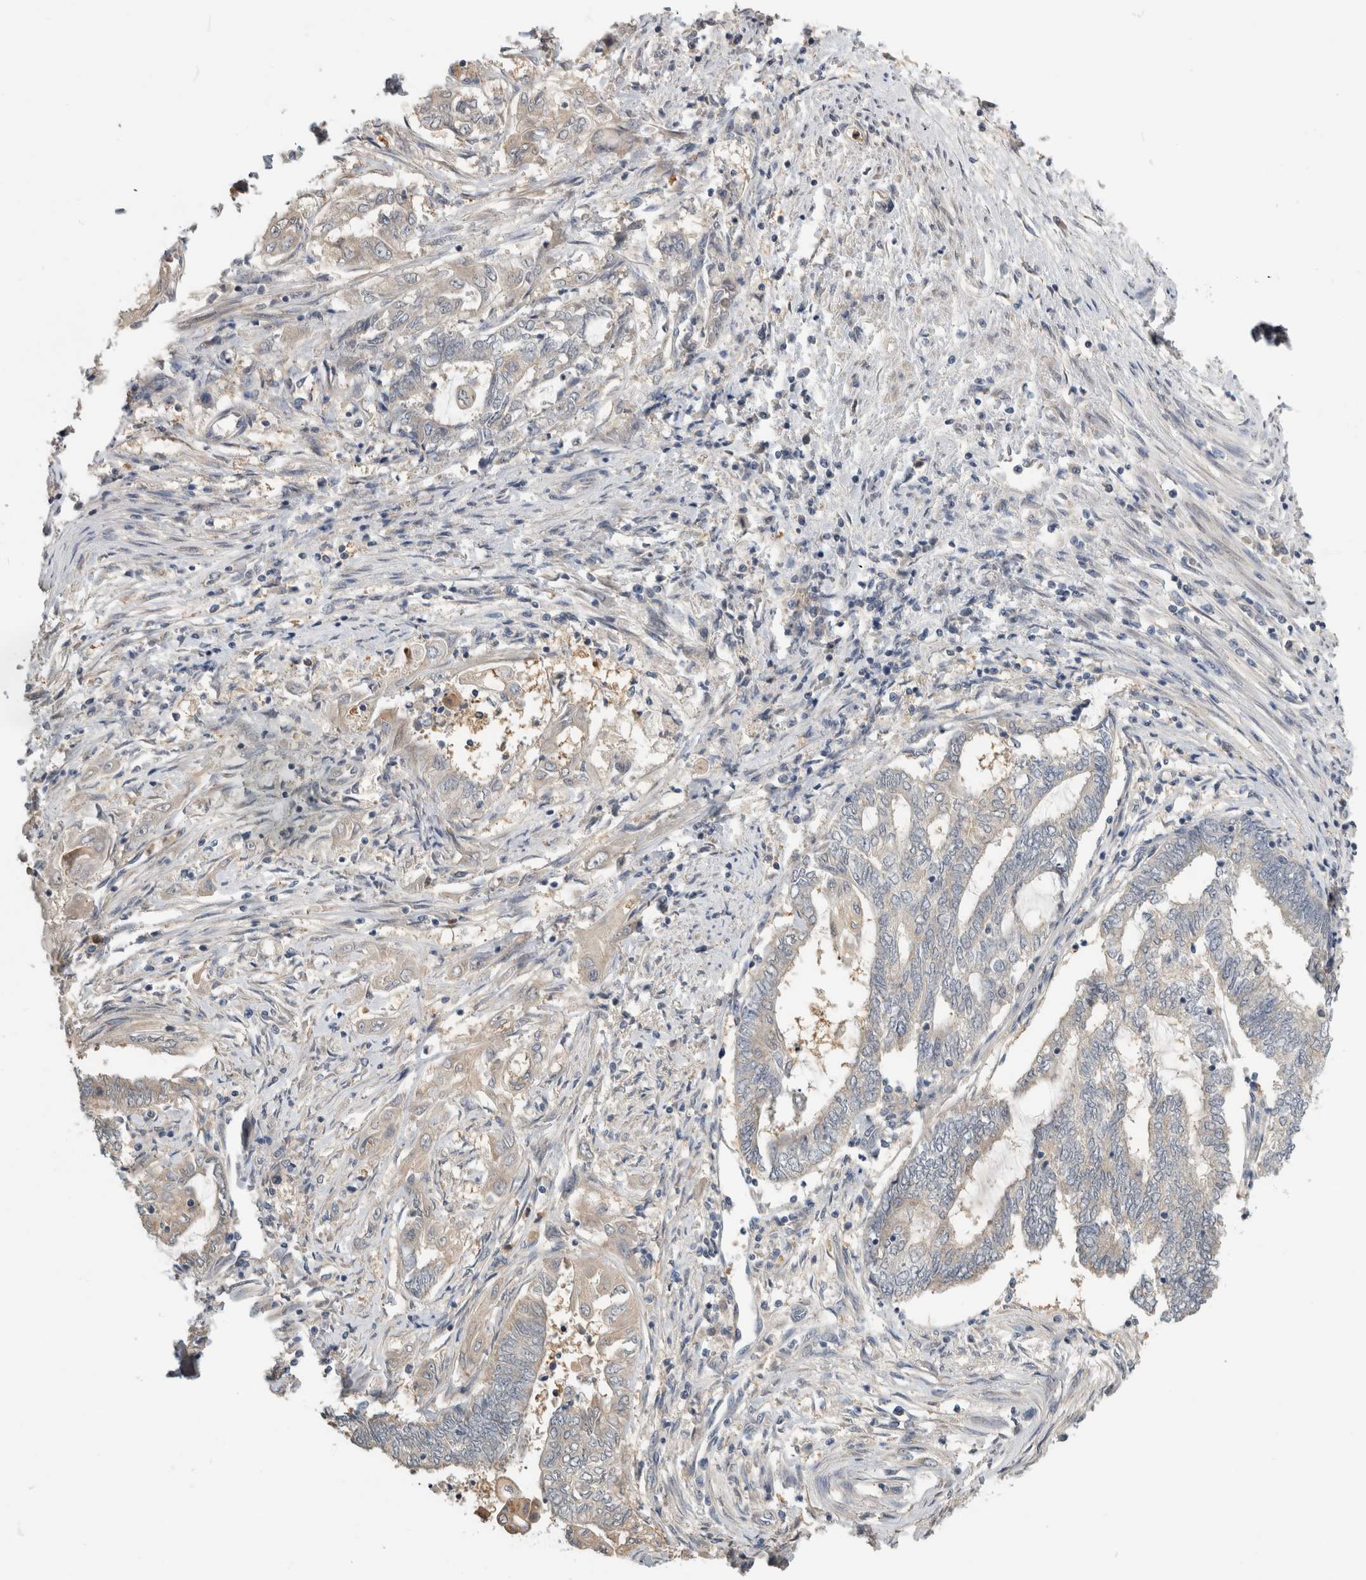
{"staining": {"intensity": "negative", "quantity": "none", "location": "none"}, "tissue": "endometrial cancer", "cell_type": "Tumor cells", "image_type": "cancer", "snomed": [{"axis": "morphology", "description": "Adenocarcinoma, NOS"}, {"axis": "topography", "description": "Uterus"}, {"axis": "topography", "description": "Endometrium"}], "caption": "An IHC image of endometrial cancer (adenocarcinoma) is shown. There is no staining in tumor cells of endometrial cancer (adenocarcinoma).", "gene": "PGM1", "patient": {"sex": "female", "age": 70}}